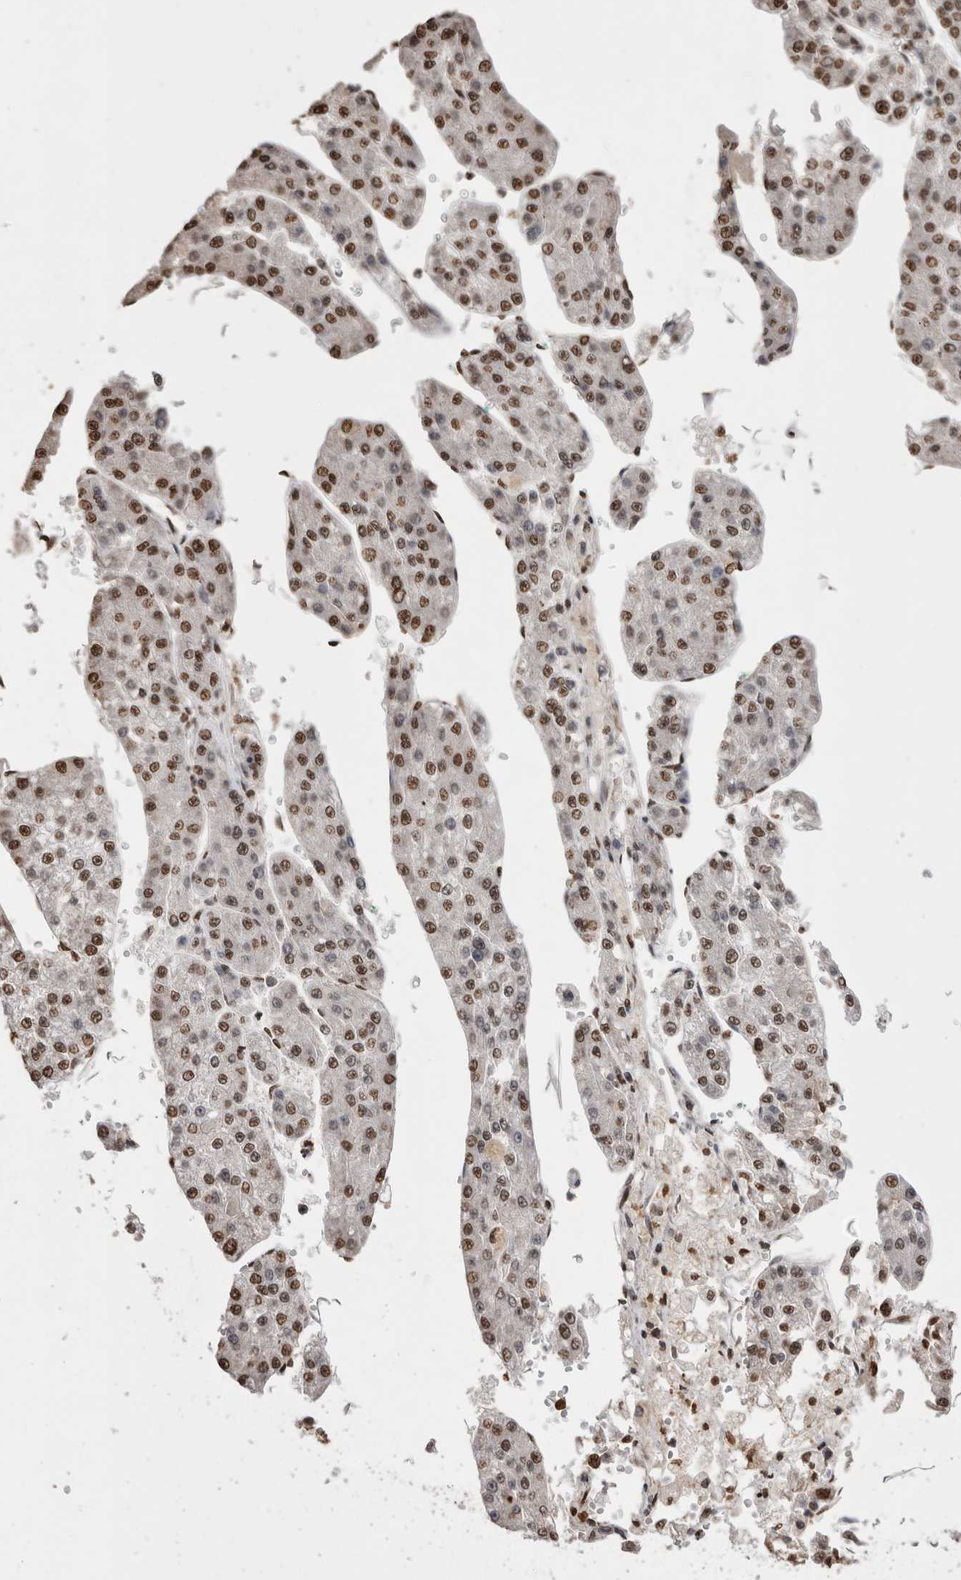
{"staining": {"intensity": "moderate", "quantity": ">75%", "location": "nuclear"}, "tissue": "liver cancer", "cell_type": "Tumor cells", "image_type": "cancer", "snomed": [{"axis": "morphology", "description": "Carcinoma, Hepatocellular, NOS"}, {"axis": "topography", "description": "Liver"}], "caption": "An image showing moderate nuclear staining in approximately >75% of tumor cells in liver hepatocellular carcinoma, as visualized by brown immunohistochemical staining.", "gene": "NTHL1", "patient": {"sex": "female", "age": 73}}